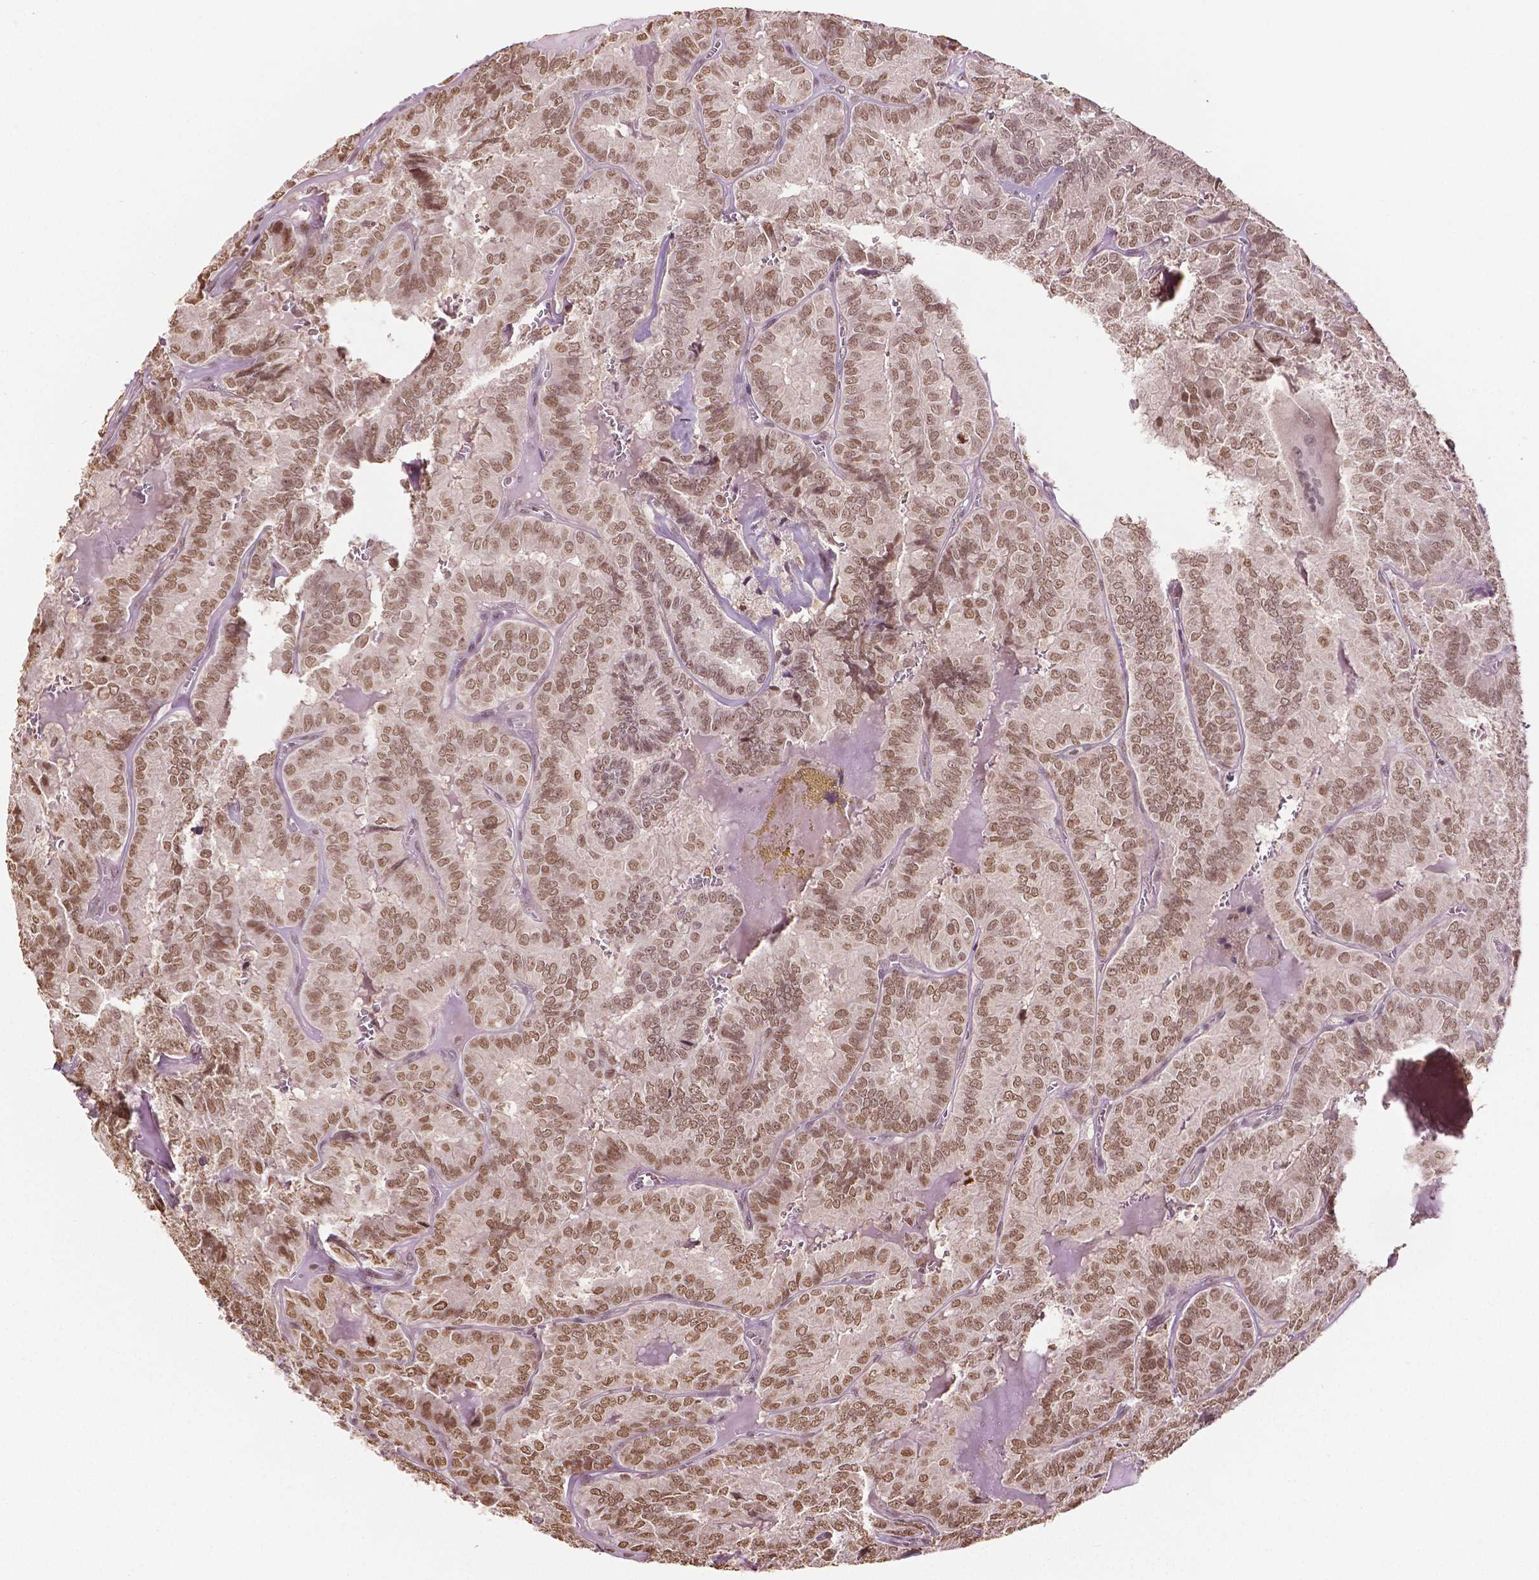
{"staining": {"intensity": "moderate", "quantity": ">75%", "location": "nuclear"}, "tissue": "thyroid cancer", "cell_type": "Tumor cells", "image_type": "cancer", "snomed": [{"axis": "morphology", "description": "Papillary adenocarcinoma, NOS"}, {"axis": "topography", "description": "Thyroid gland"}], "caption": "Immunohistochemical staining of human papillary adenocarcinoma (thyroid) demonstrates medium levels of moderate nuclear protein expression in approximately >75% of tumor cells.", "gene": "DEK", "patient": {"sex": "female", "age": 75}}